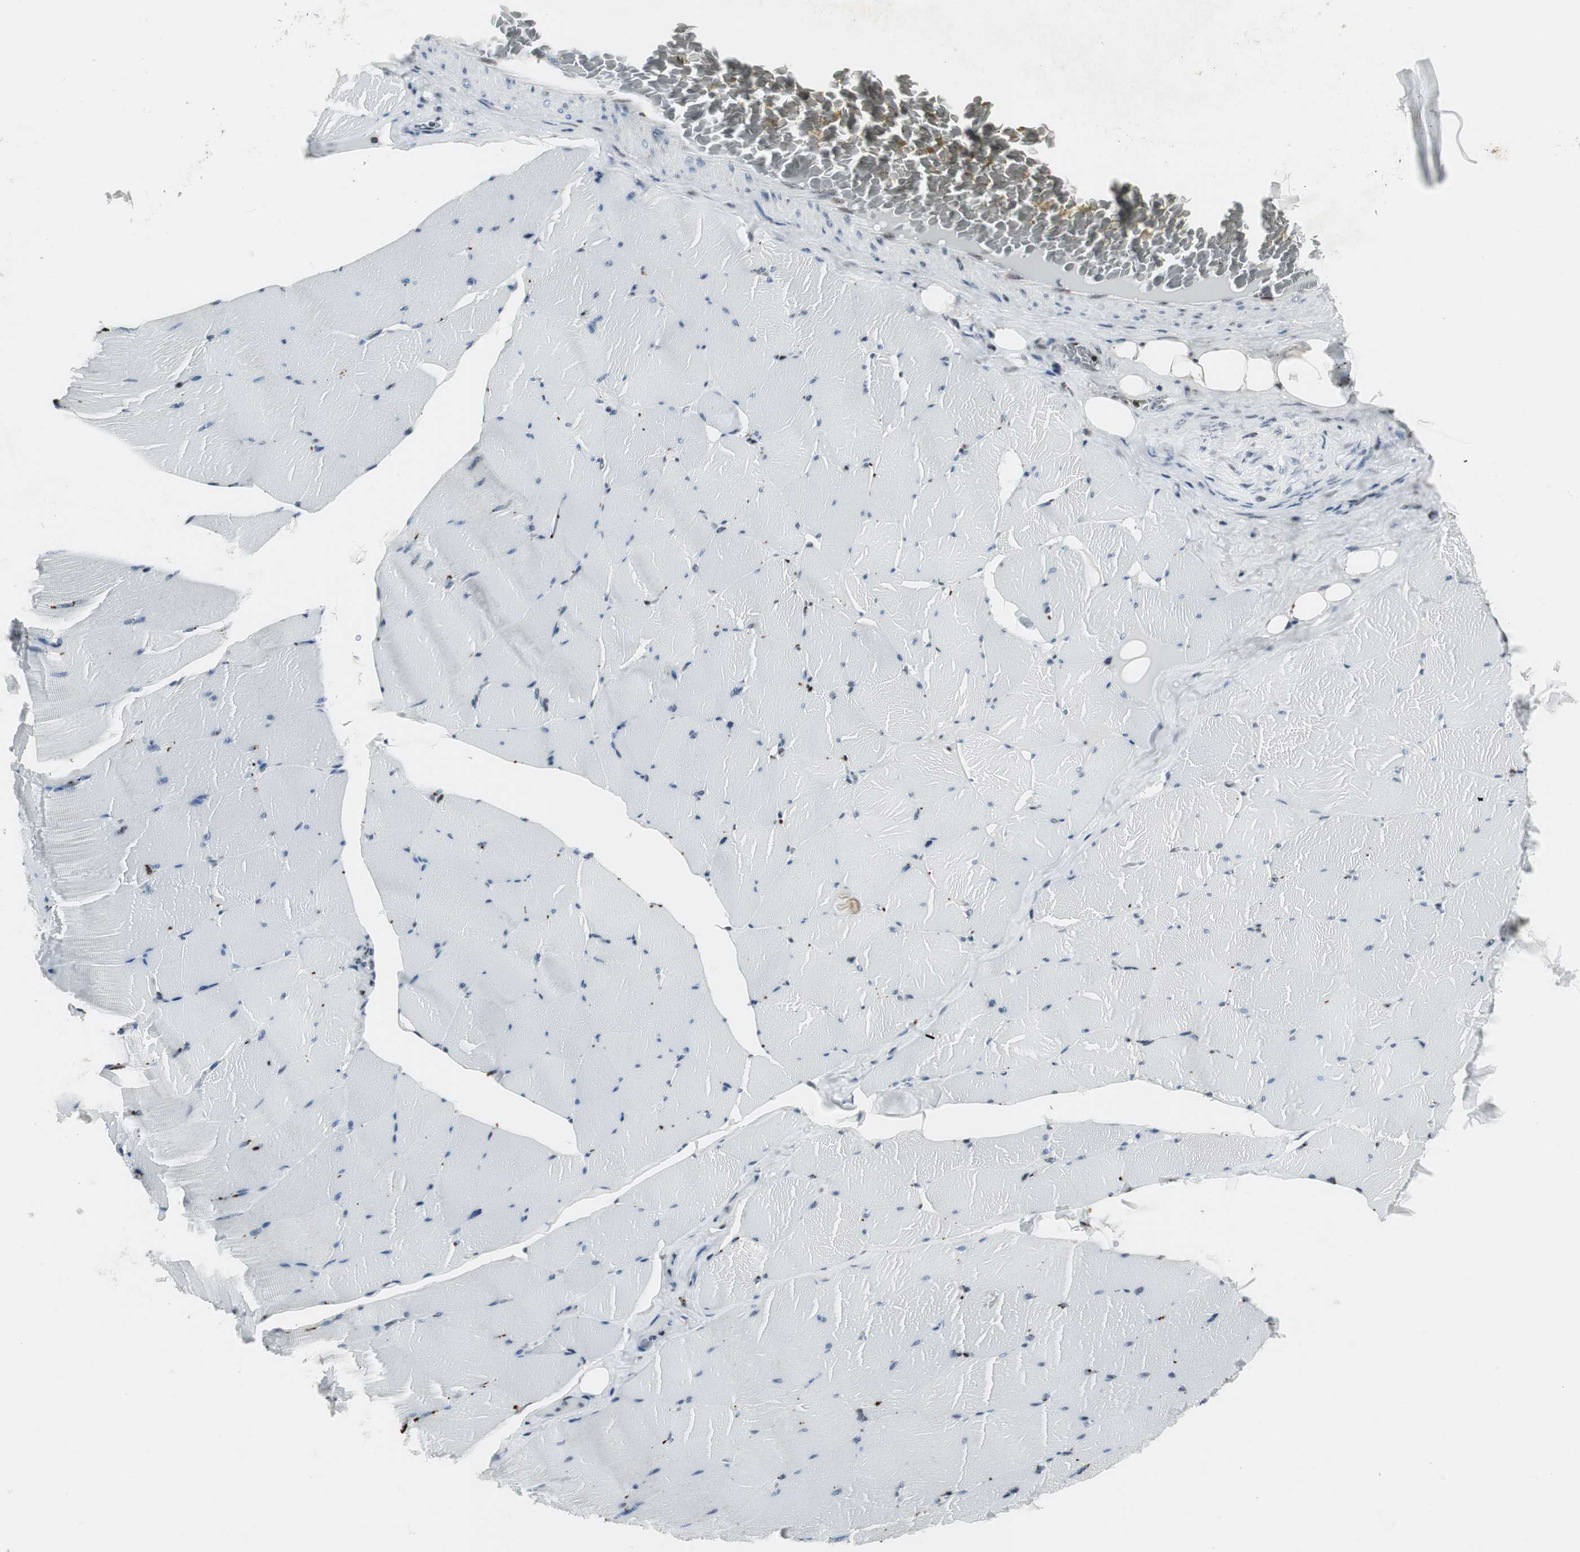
{"staining": {"intensity": "moderate", "quantity": "25%-75%", "location": "nuclear"}, "tissue": "skeletal muscle", "cell_type": "Myocytes", "image_type": "normal", "snomed": [{"axis": "morphology", "description": "Normal tissue, NOS"}, {"axis": "topography", "description": "Skeletal muscle"}], "caption": "Skeletal muscle stained with DAB immunohistochemistry displays medium levels of moderate nuclear positivity in about 25%-75% of myocytes.", "gene": "RBBP4", "patient": {"sex": "male", "age": 62}}